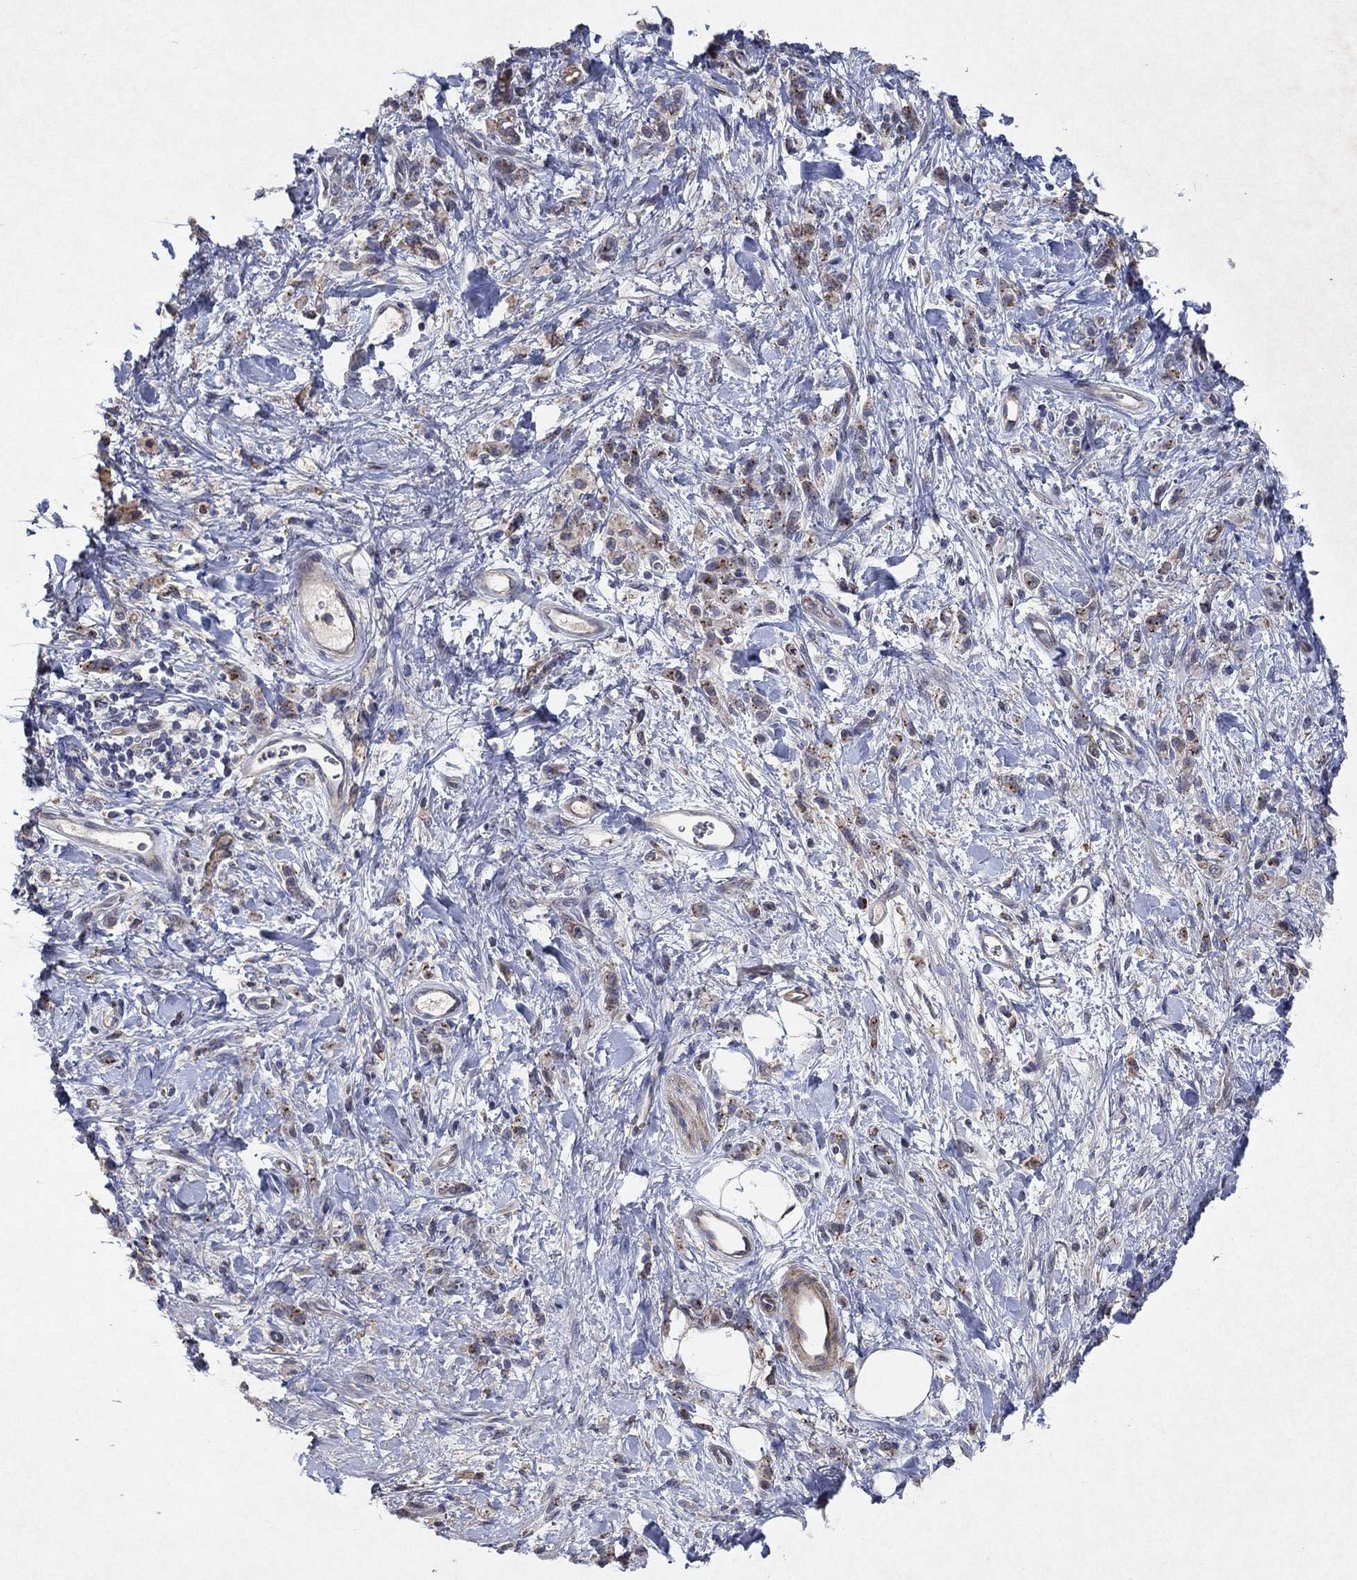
{"staining": {"intensity": "strong", "quantity": "25%-75%", "location": "cytoplasmic/membranous"}, "tissue": "stomach cancer", "cell_type": "Tumor cells", "image_type": "cancer", "snomed": [{"axis": "morphology", "description": "Adenocarcinoma, NOS"}, {"axis": "topography", "description": "Stomach"}], "caption": "Strong cytoplasmic/membranous staining is appreciated in about 25%-75% of tumor cells in stomach cancer. Using DAB (3,3'-diaminobenzidine) (brown) and hematoxylin (blue) stains, captured at high magnification using brightfield microscopy.", "gene": "FRG1", "patient": {"sex": "male", "age": 77}}